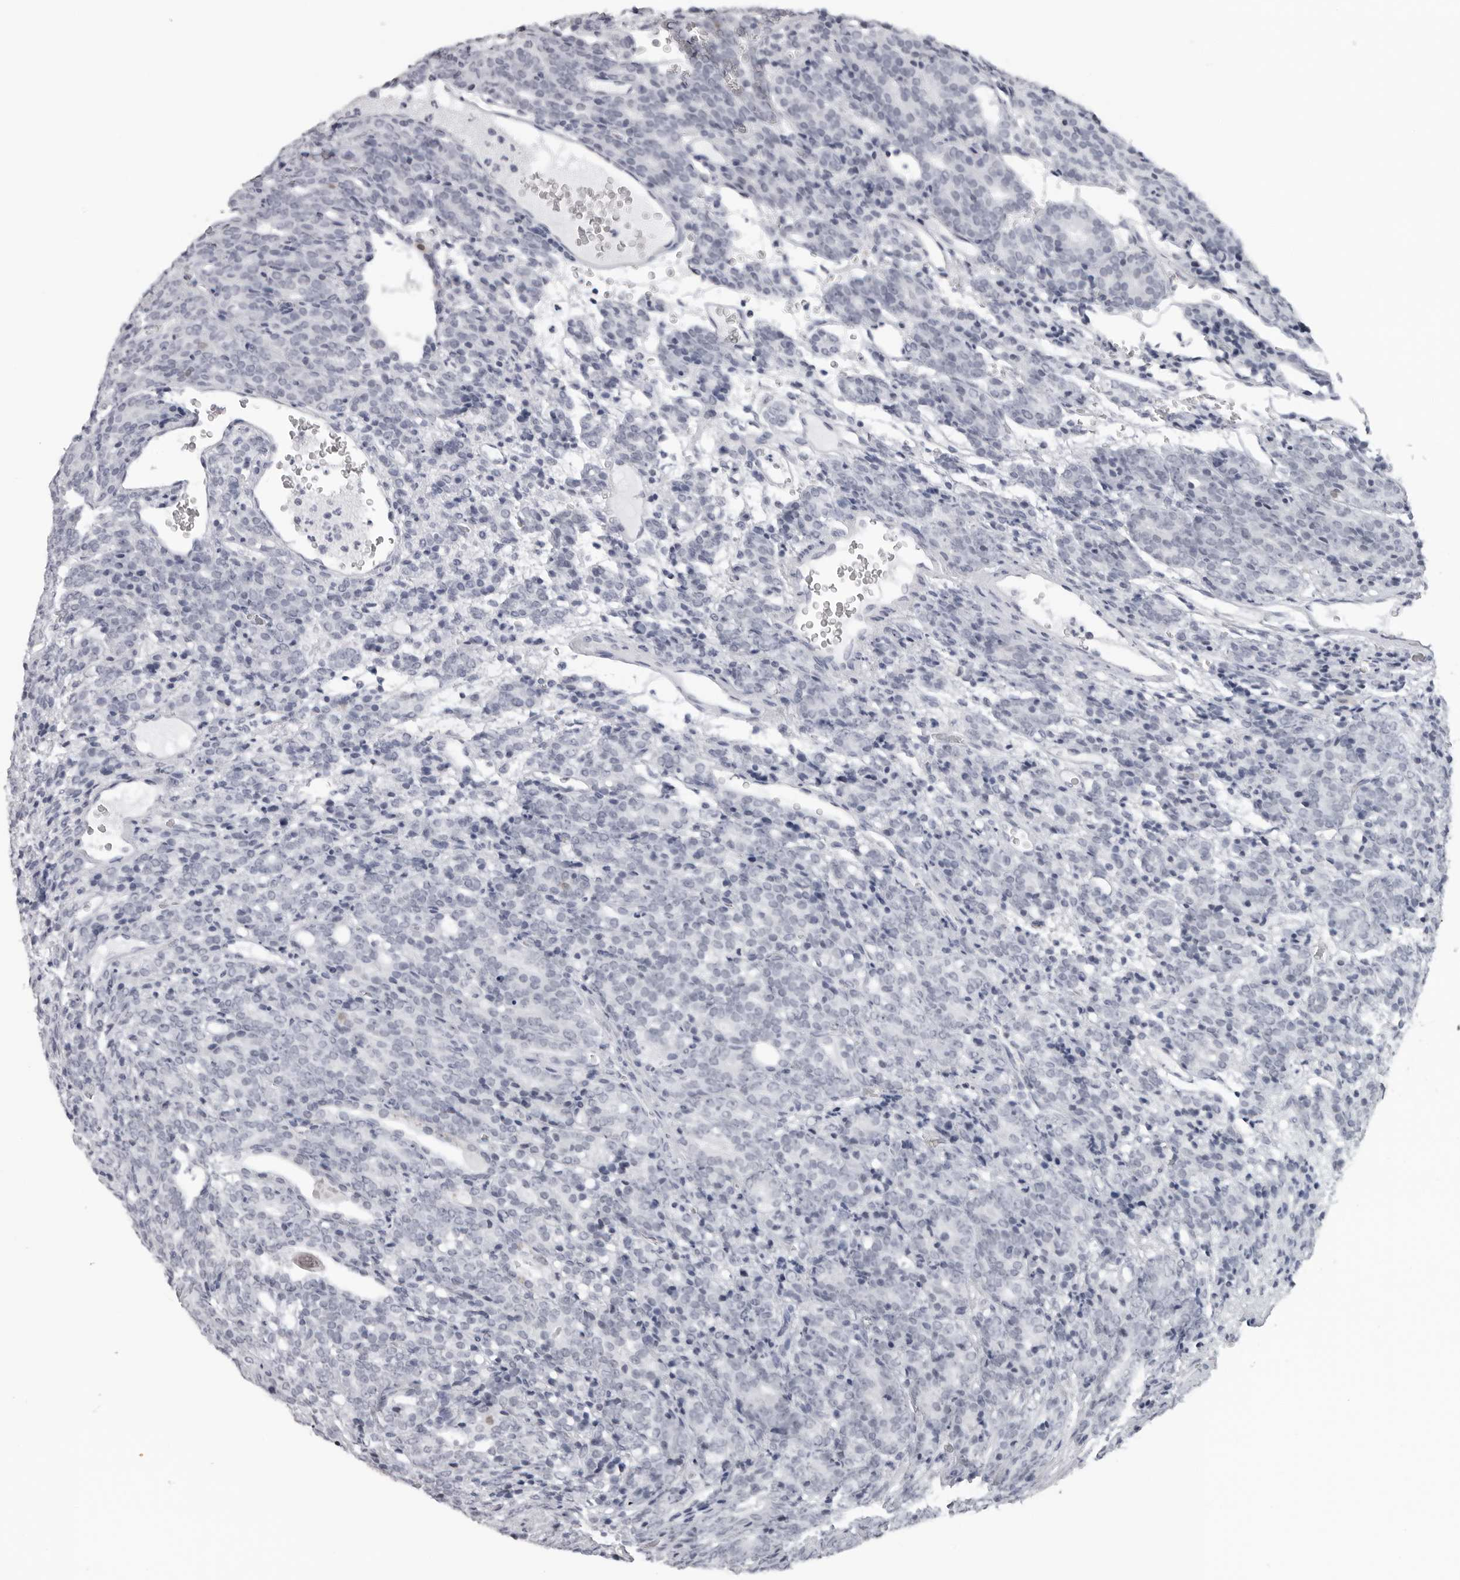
{"staining": {"intensity": "negative", "quantity": "none", "location": "none"}, "tissue": "prostate cancer", "cell_type": "Tumor cells", "image_type": "cancer", "snomed": [{"axis": "morphology", "description": "Adenocarcinoma, High grade"}, {"axis": "topography", "description": "Prostate"}], "caption": "DAB (3,3'-diaminobenzidine) immunohistochemical staining of human prostate high-grade adenocarcinoma exhibits no significant staining in tumor cells. Nuclei are stained in blue.", "gene": "ESPN", "patient": {"sex": "male", "age": 62}}